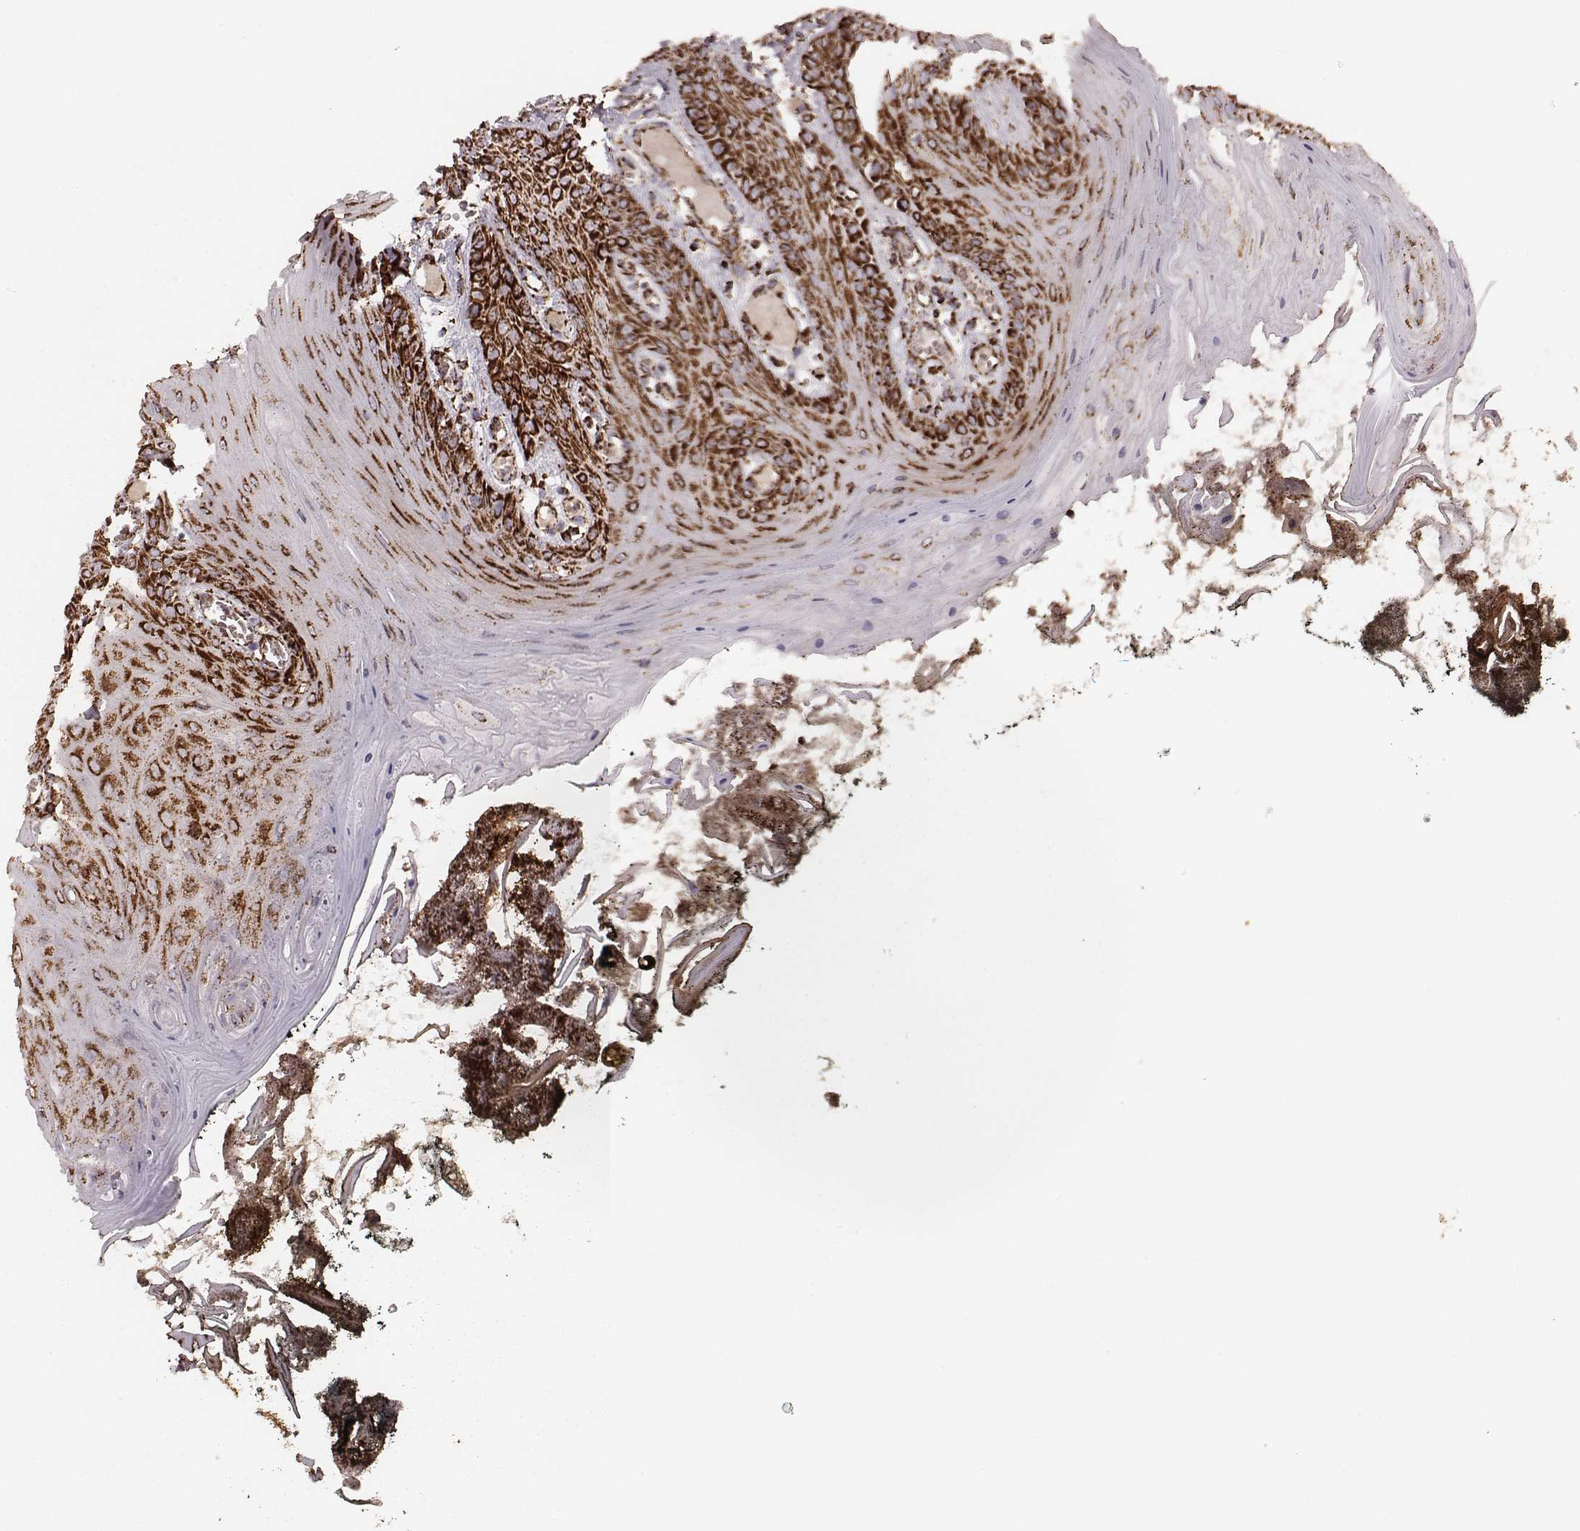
{"staining": {"intensity": "strong", "quantity": ">75%", "location": "cytoplasmic/membranous"}, "tissue": "oral mucosa", "cell_type": "Squamous epithelial cells", "image_type": "normal", "snomed": [{"axis": "morphology", "description": "Normal tissue, NOS"}, {"axis": "topography", "description": "Oral tissue"}], "caption": "Protein analysis of normal oral mucosa demonstrates strong cytoplasmic/membranous expression in approximately >75% of squamous epithelial cells.", "gene": "TUFM", "patient": {"sex": "male", "age": 9}}